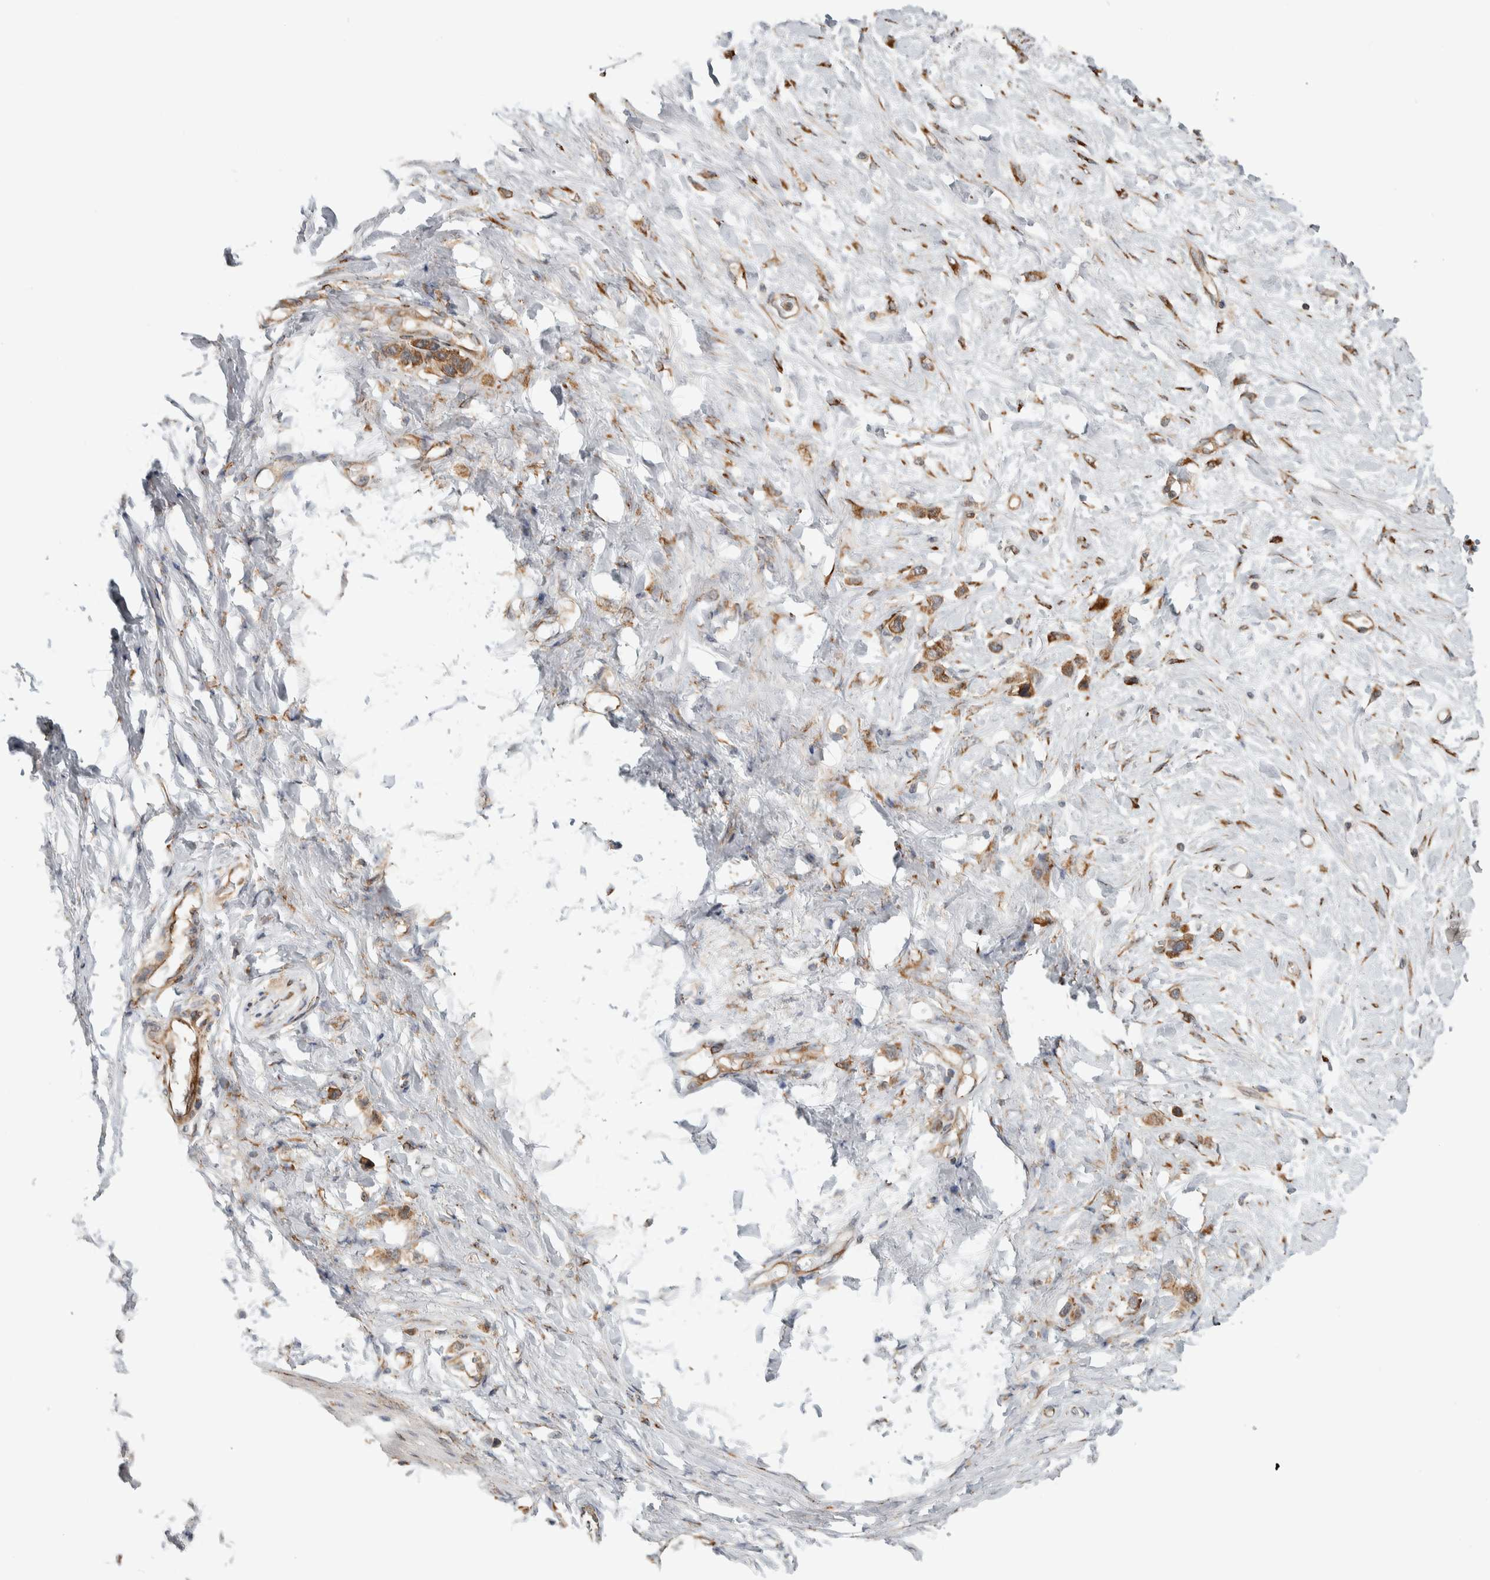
{"staining": {"intensity": "moderate", "quantity": ">75%", "location": "cytoplasmic/membranous"}, "tissue": "stomach cancer", "cell_type": "Tumor cells", "image_type": "cancer", "snomed": [{"axis": "morphology", "description": "Adenocarcinoma, NOS"}, {"axis": "topography", "description": "Stomach"}], "caption": "Immunohistochemical staining of human stomach adenocarcinoma demonstrates moderate cytoplasmic/membranous protein staining in about >75% of tumor cells.", "gene": "EIF3H", "patient": {"sex": "female", "age": 65}}